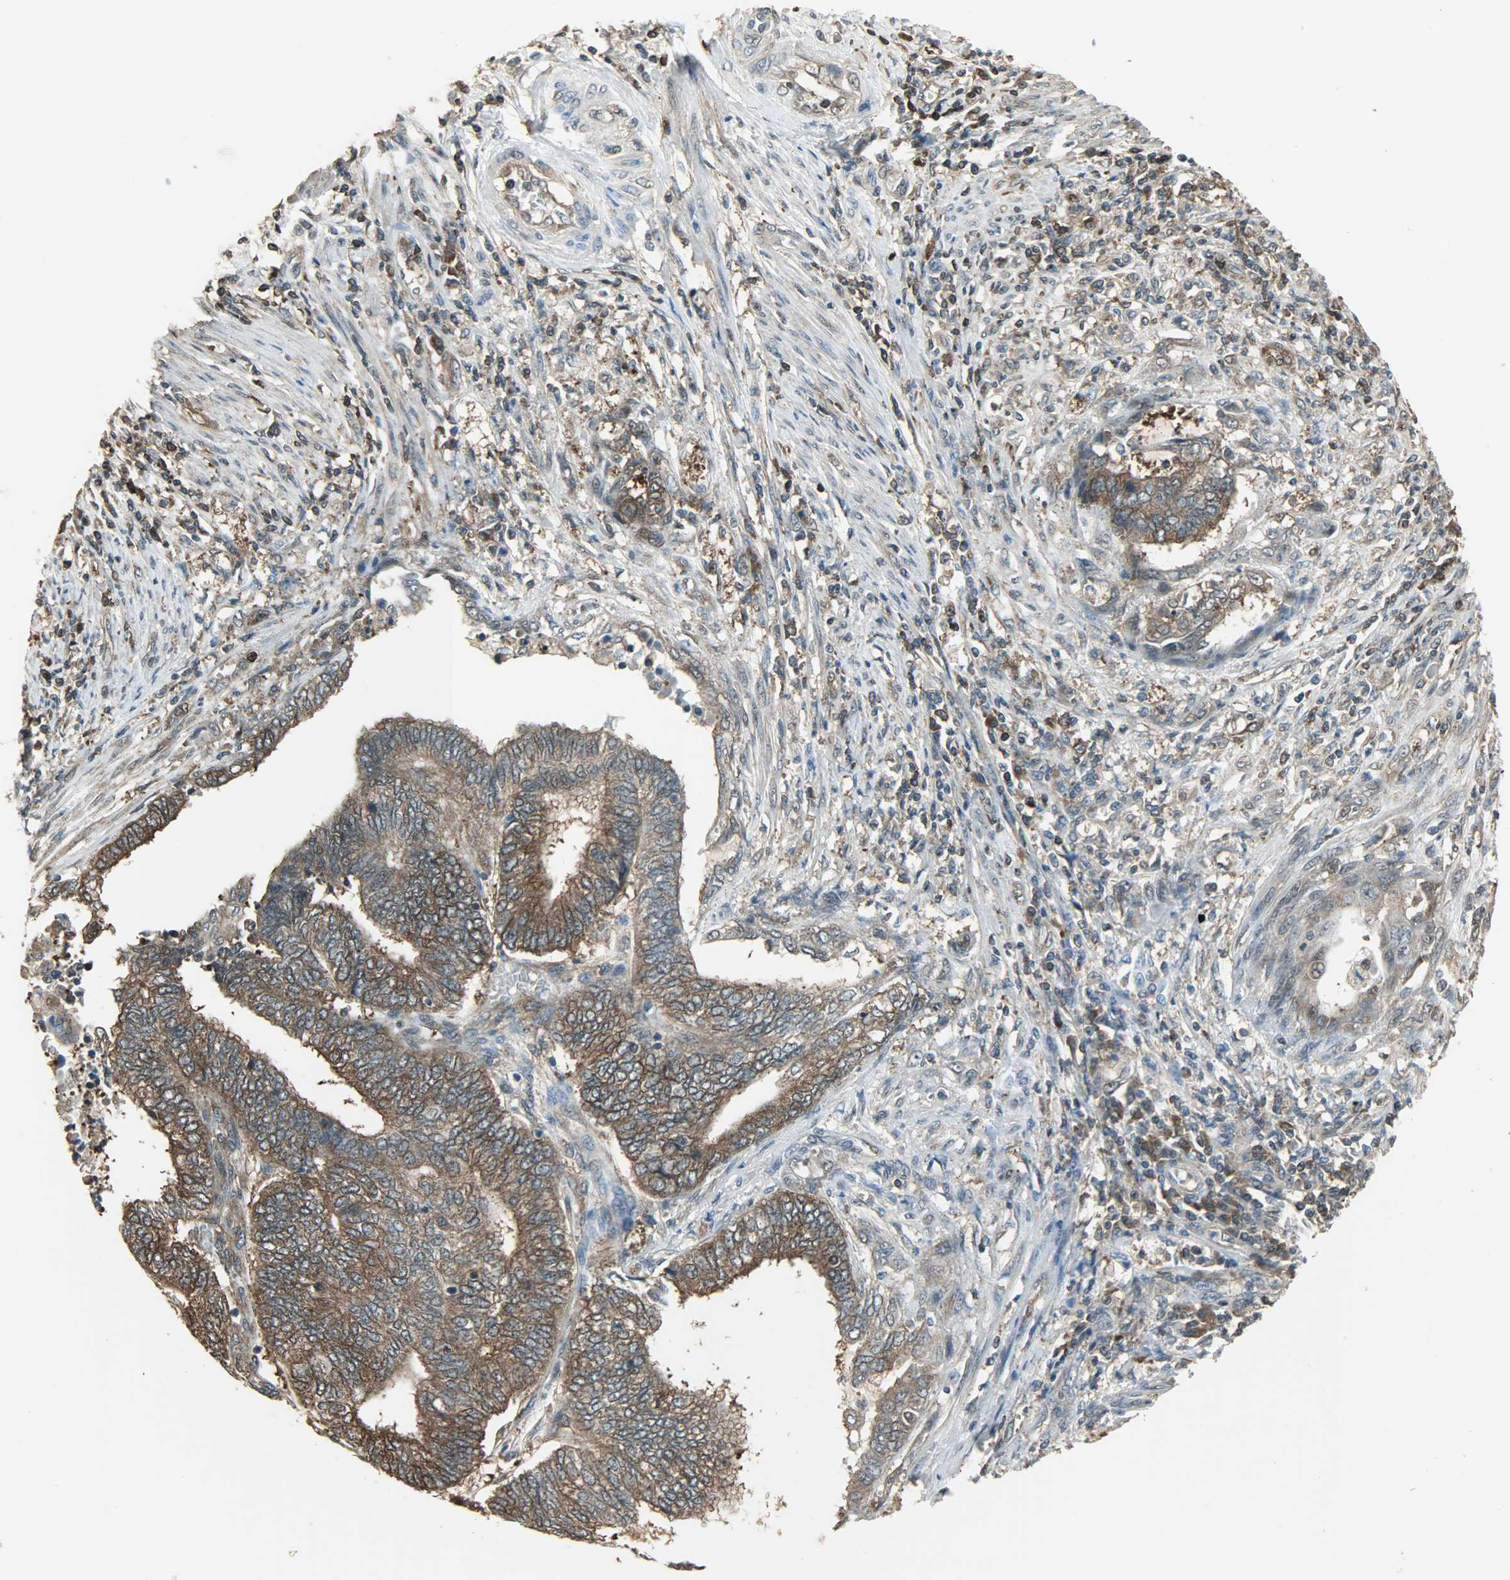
{"staining": {"intensity": "strong", "quantity": ">75%", "location": "cytoplasmic/membranous"}, "tissue": "endometrial cancer", "cell_type": "Tumor cells", "image_type": "cancer", "snomed": [{"axis": "morphology", "description": "Adenocarcinoma, NOS"}, {"axis": "topography", "description": "Uterus"}, {"axis": "topography", "description": "Endometrium"}], "caption": "About >75% of tumor cells in human endometrial adenocarcinoma demonstrate strong cytoplasmic/membranous protein staining as visualized by brown immunohistochemical staining.", "gene": "LDHB", "patient": {"sex": "female", "age": 70}}